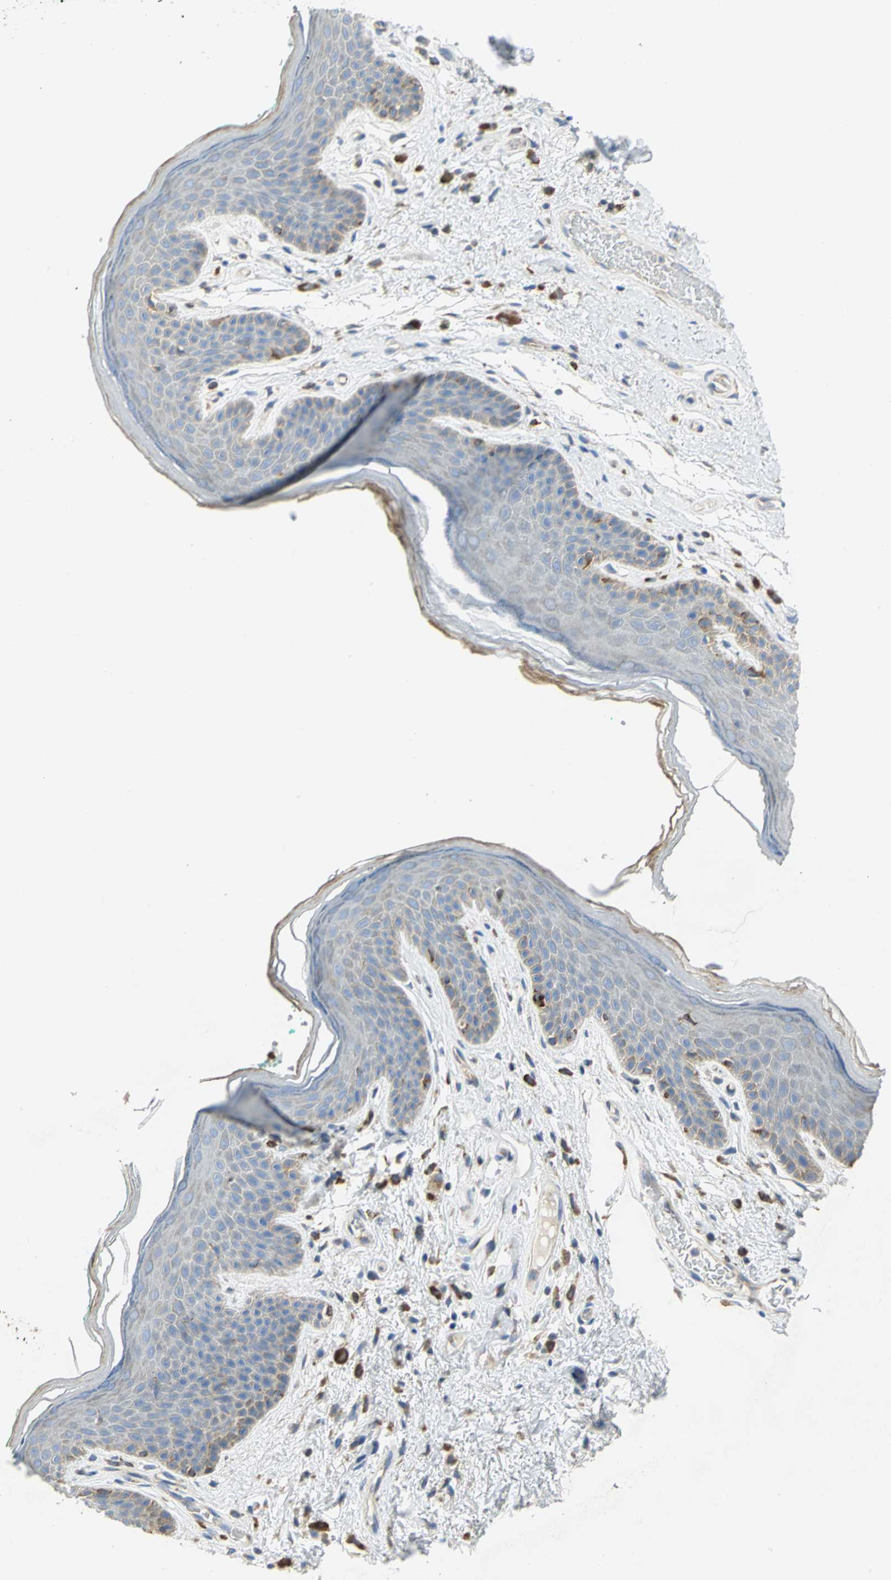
{"staining": {"intensity": "moderate", "quantity": "<25%", "location": "cytoplasmic/membranous"}, "tissue": "skin", "cell_type": "Epidermal cells", "image_type": "normal", "snomed": [{"axis": "morphology", "description": "Normal tissue, NOS"}, {"axis": "topography", "description": "Anal"}], "caption": "Immunohistochemical staining of unremarkable skin displays <25% levels of moderate cytoplasmic/membranous protein expression in about <25% of epidermal cells. The staining is performed using DAB (3,3'-diaminobenzidine) brown chromogen to label protein expression. The nuclei are counter-stained blue using hematoxylin.", "gene": "TULP4", "patient": {"sex": "male", "age": 74}}